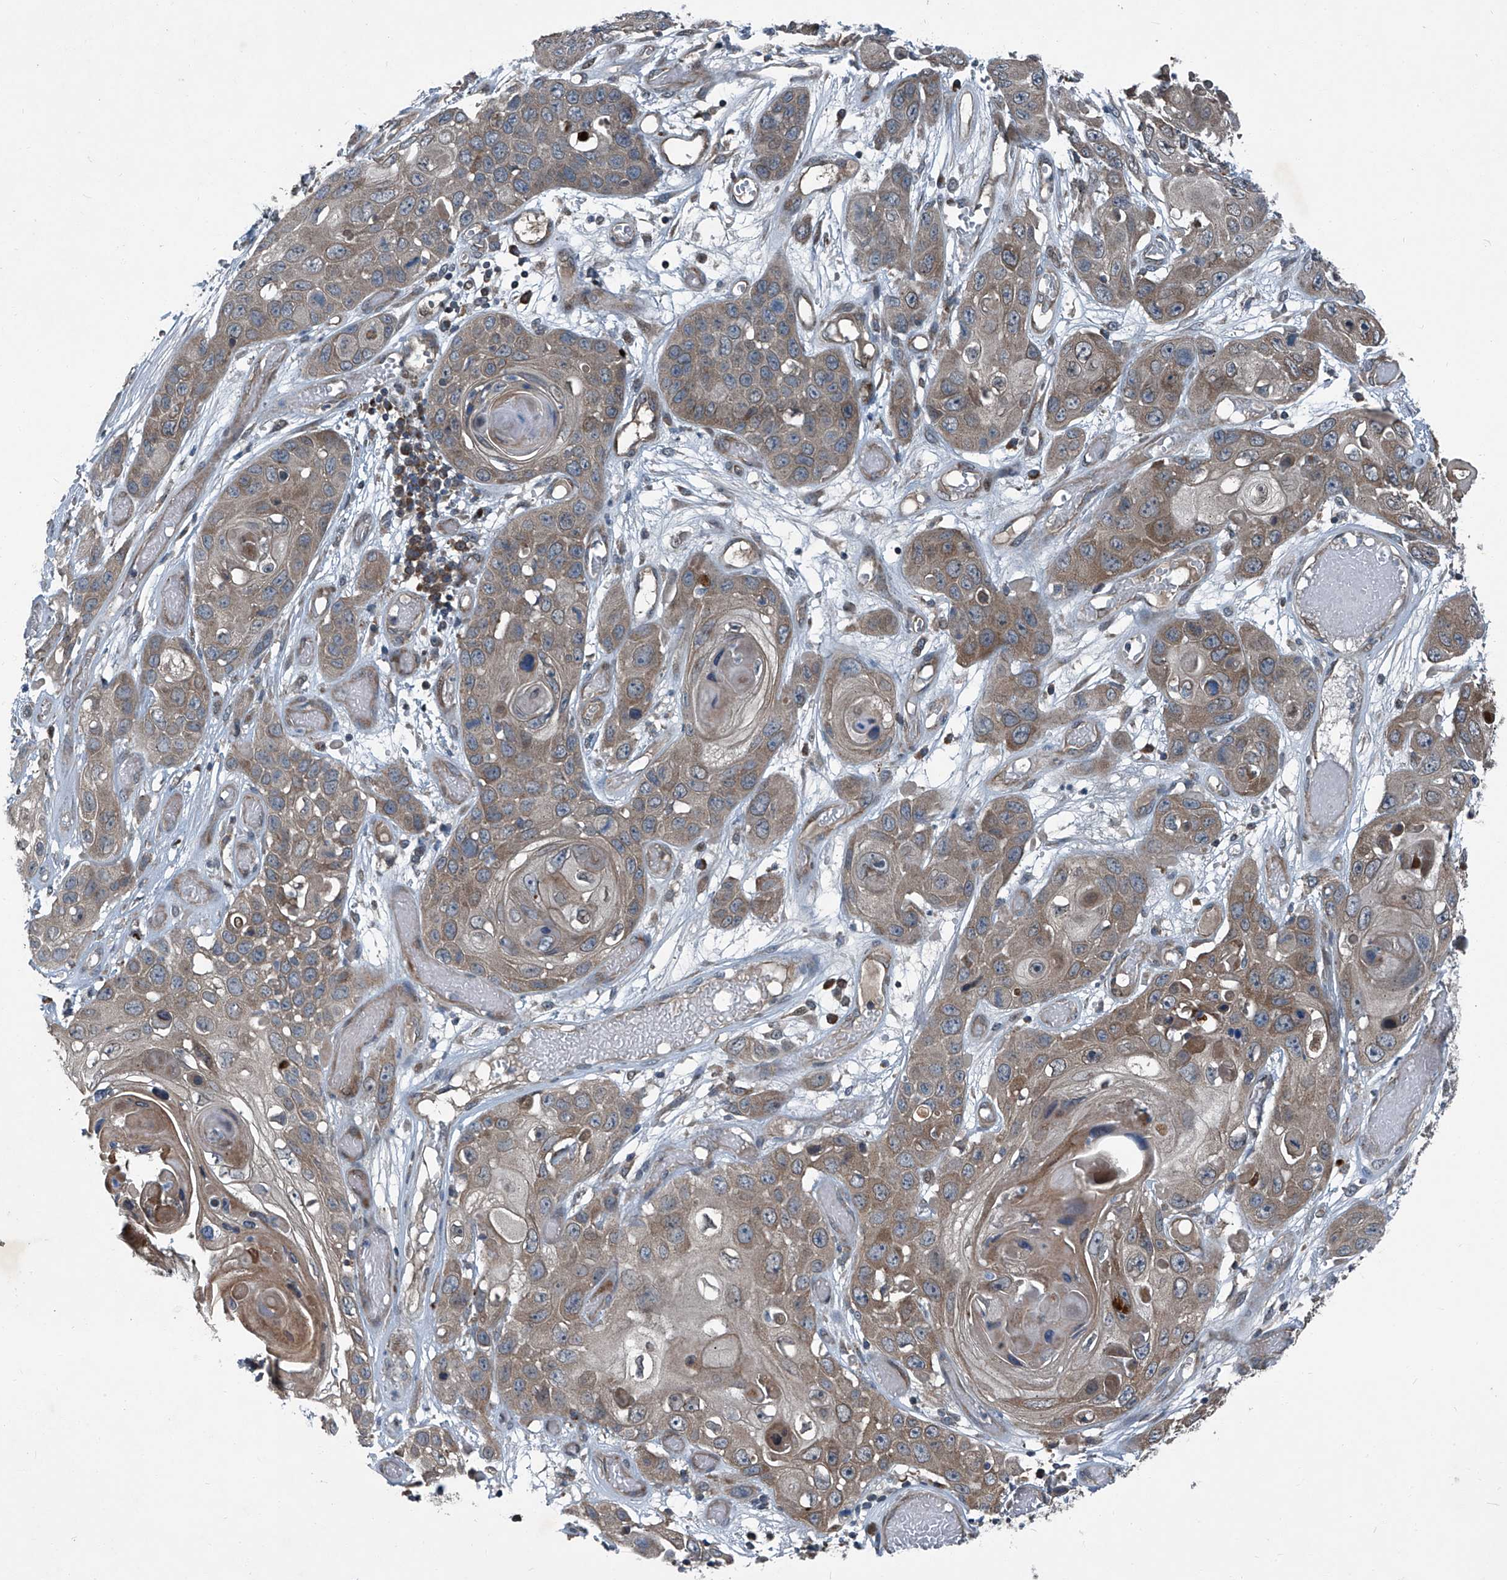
{"staining": {"intensity": "weak", "quantity": ">75%", "location": "cytoplasmic/membranous"}, "tissue": "skin cancer", "cell_type": "Tumor cells", "image_type": "cancer", "snomed": [{"axis": "morphology", "description": "Squamous cell carcinoma, NOS"}, {"axis": "topography", "description": "Skin"}], "caption": "High-power microscopy captured an immunohistochemistry (IHC) histopathology image of skin cancer, revealing weak cytoplasmic/membranous positivity in approximately >75% of tumor cells.", "gene": "SENP2", "patient": {"sex": "male", "age": 55}}